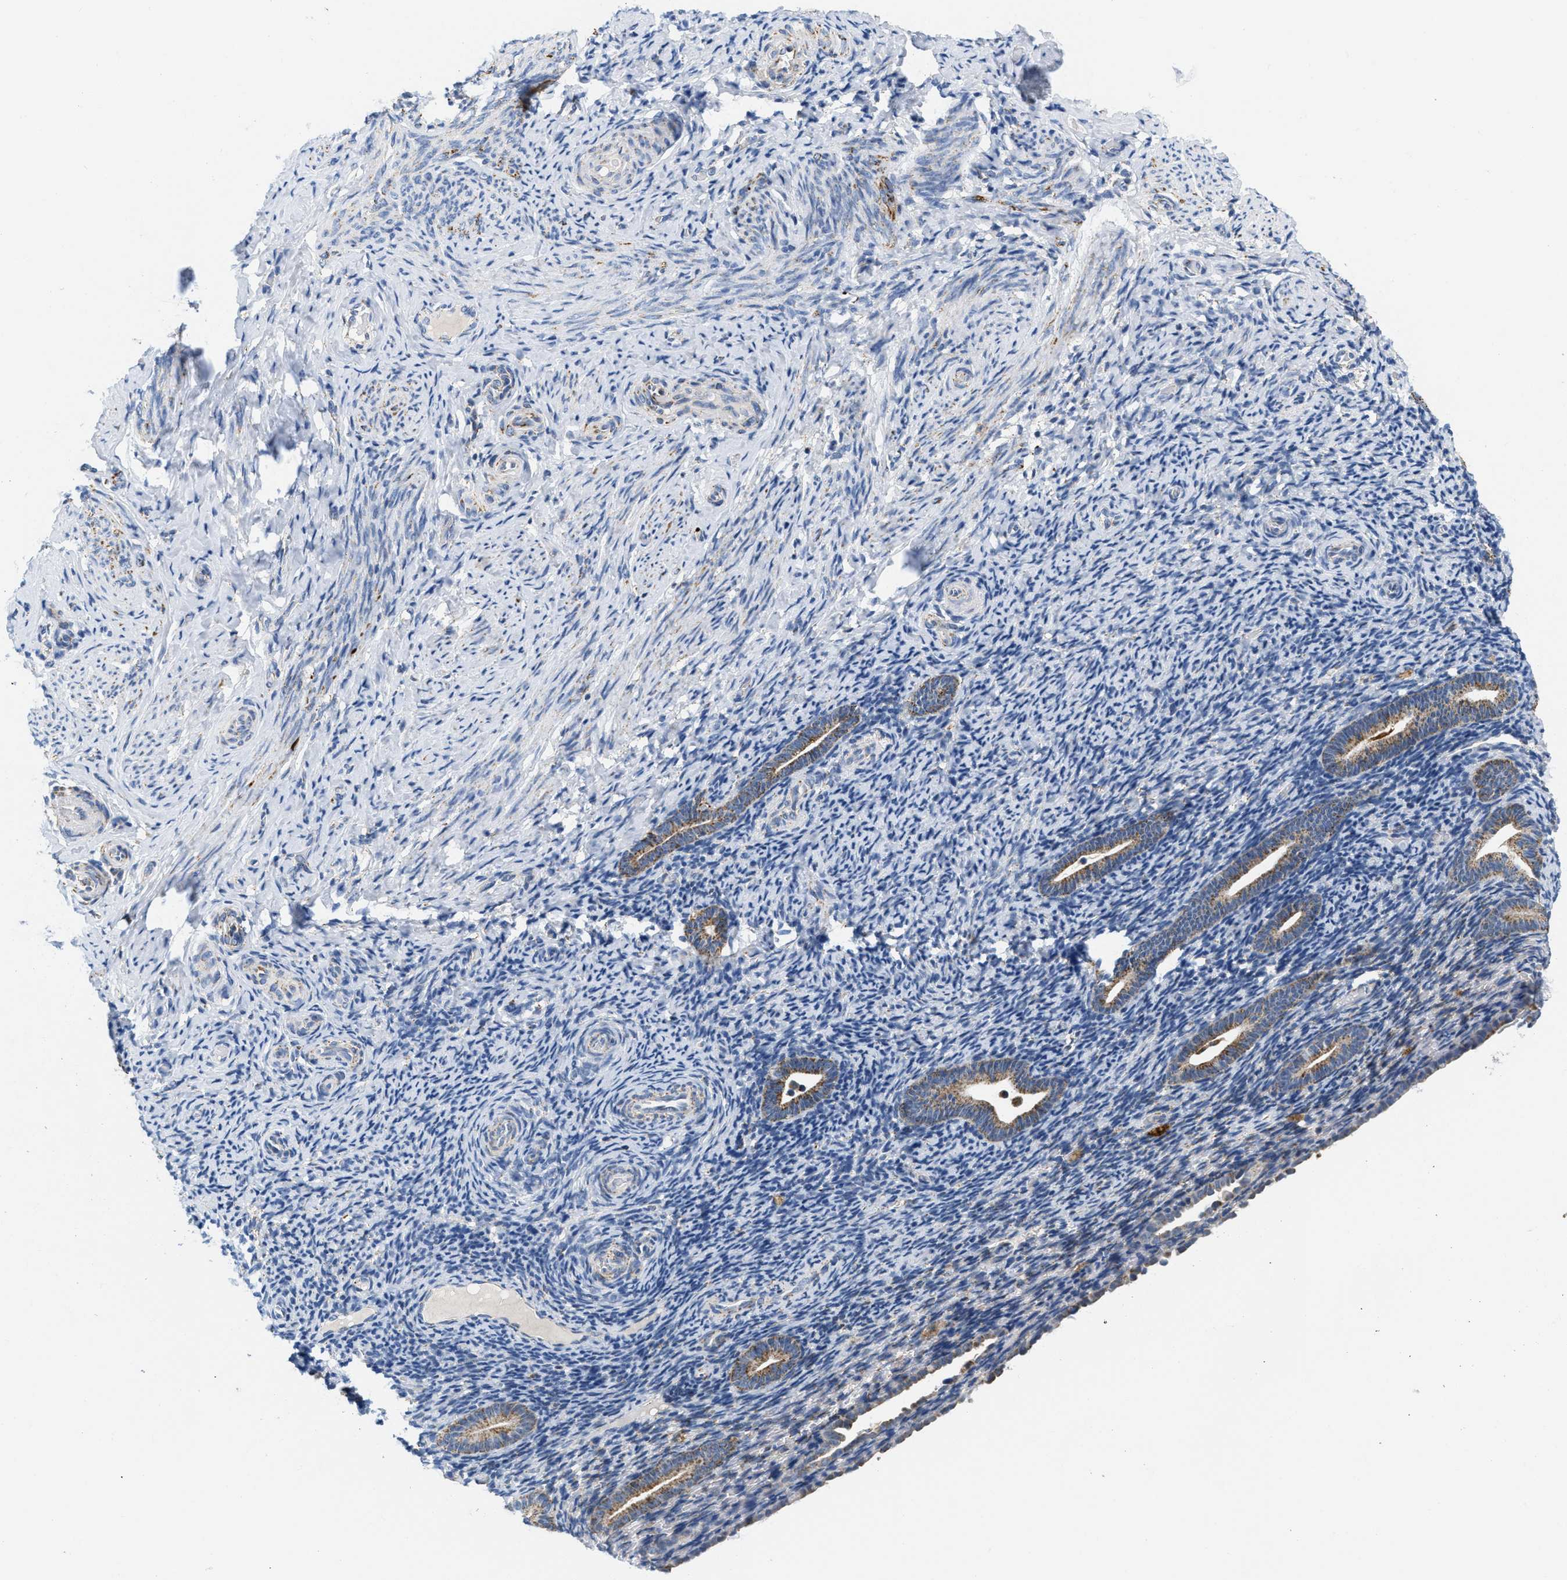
{"staining": {"intensity": "negative", "quantity": "none", "location": "none"}, "tissue": "endometrium", "cell_type": "Cells in endometrial stroma", "image_type": "normal", "snomed": [{"axis": "morphology", "description": "Normal tissue, NOS"}, {"axis": "topography", "description": "Endometrium"}], "caption": "DAB (3,3'-diaminobenzidine) immunohistochemical staining of unremarkable human endometrium demonstrates no significant positivity in cells in endometrial stroma.", "gene": "KCNJ5", "patient": {"sex": "female", "age": 51}}